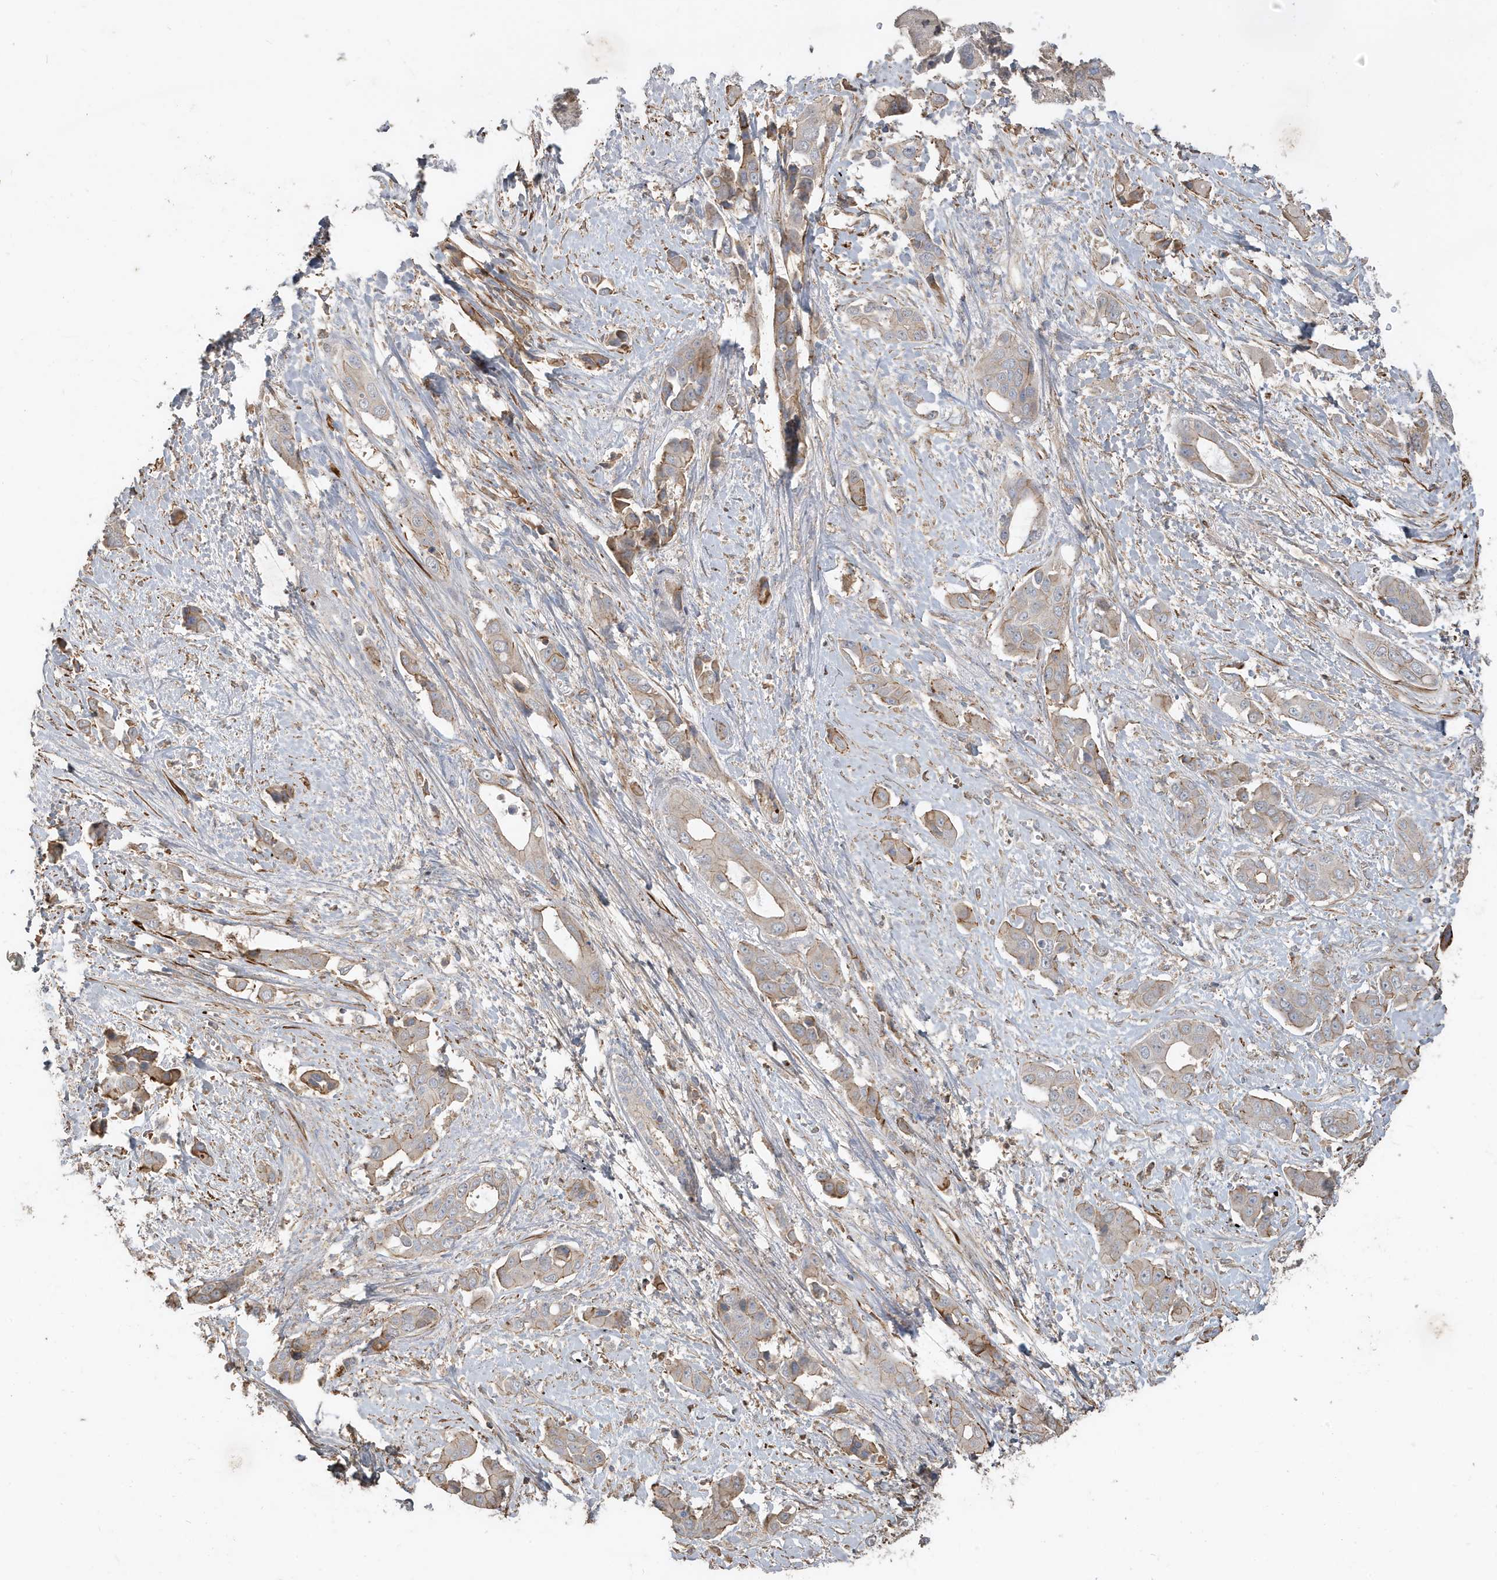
{"staining": {"intensity": "moderate", "quantity": "<25%", "location": "cytoplasmic/membranous"}, "tissue": "liver cancer", "cell_type": "Tumor cells", "image_type": "cancer", "snomed": [{"axis": "morphology", "description": "Cholangiocarcinoma"}, {"axis": "topography", "description": "Liver"}], "caption": "Cholangiocarcinoma (liver) stained with a brown dye shows moderate cytoplasmic/membranous positive expression in about <25% of tumor cells.", "gene": "PRRT3", "patient": {"sex": "female", "age": 52}}